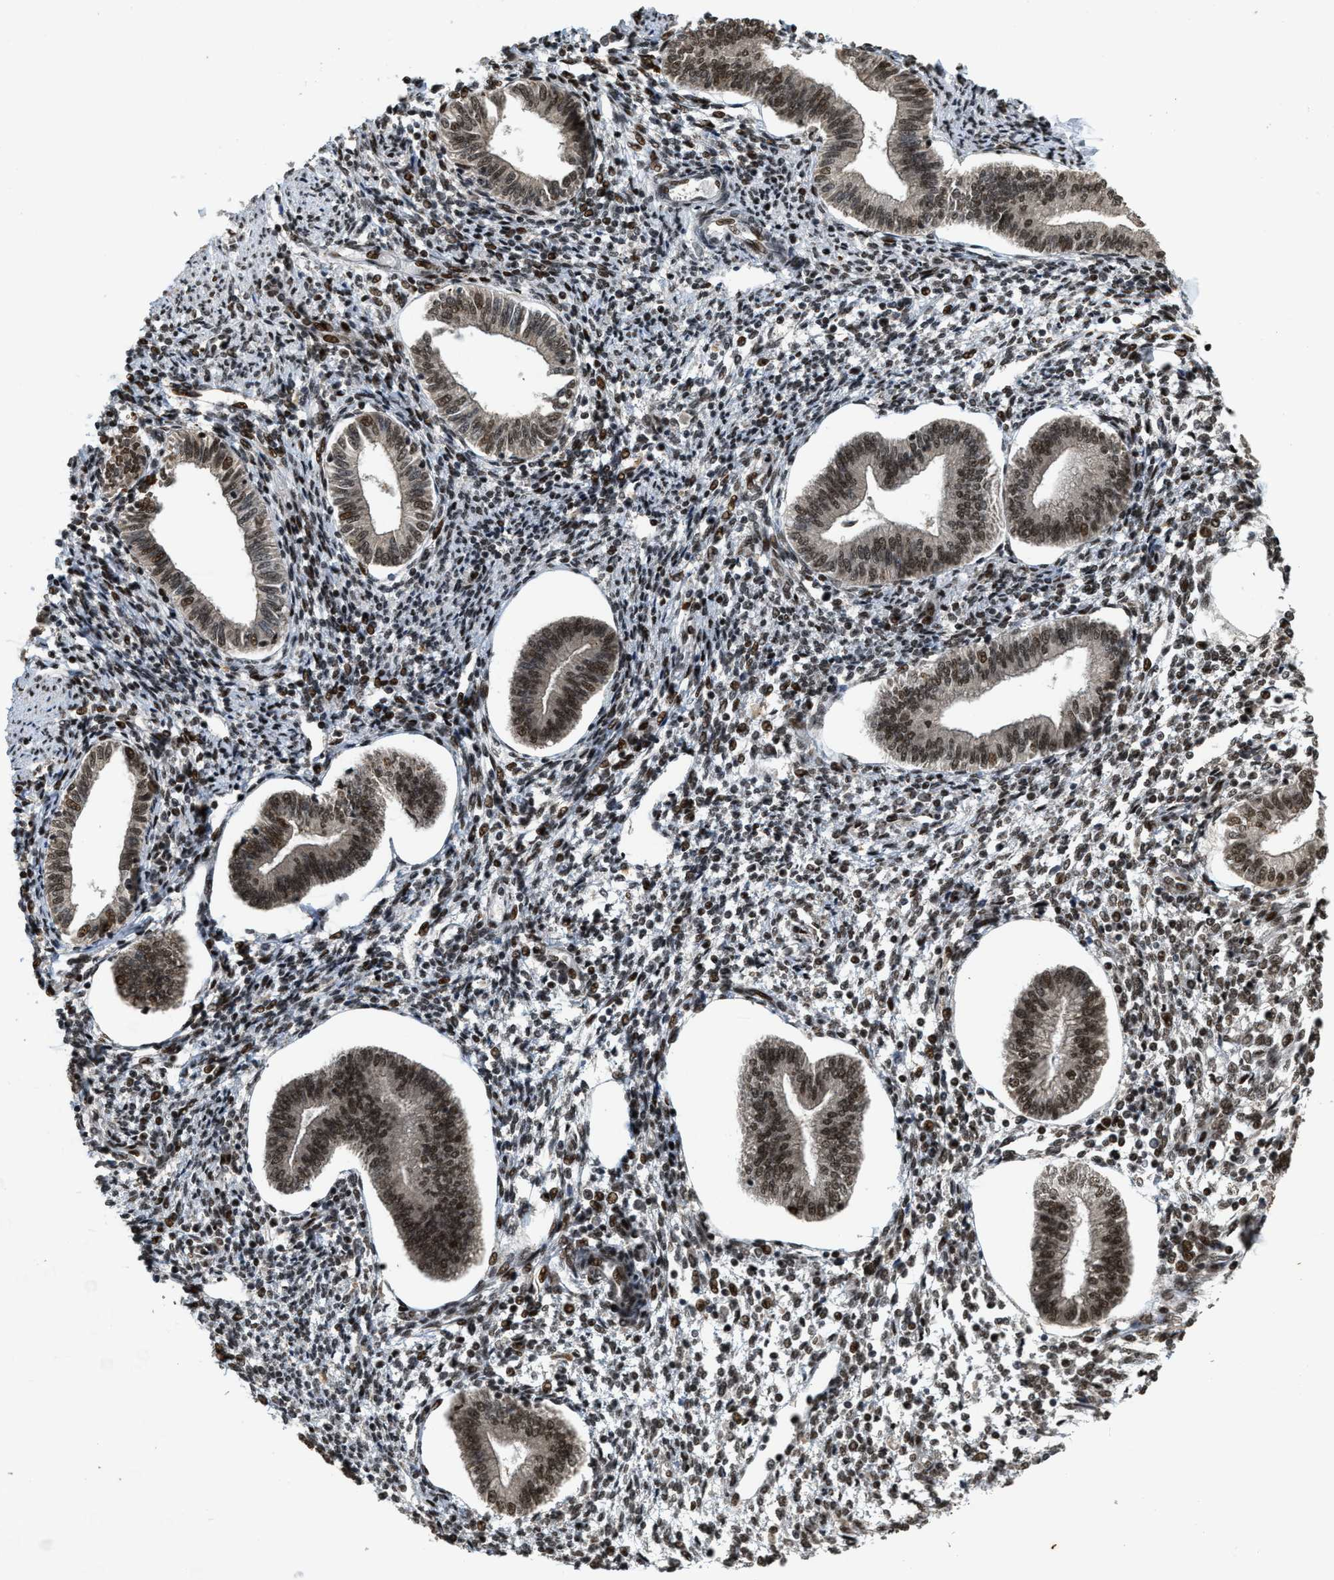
{"staining": {"intensity": "strong", "quantity": ">75%", "location": "nuclear"}, "tissue": "endometrium", "cell_type": "Cells in endometrial stroma", "image_type": "normal", "snomed": [{"axis": "morphology", "description": "Normal tissue, NOS"}, {"axis": "topography", "description": "Endometrium"}], "caption": "This photomicrograph displays immunohistochemistry staining of benign endometrium, with high strong nuclear positivity in about >75% of cells in endometrial stroma.", "gene": "SERTAD2", "patient": {"sex": "female", "age": 50}}